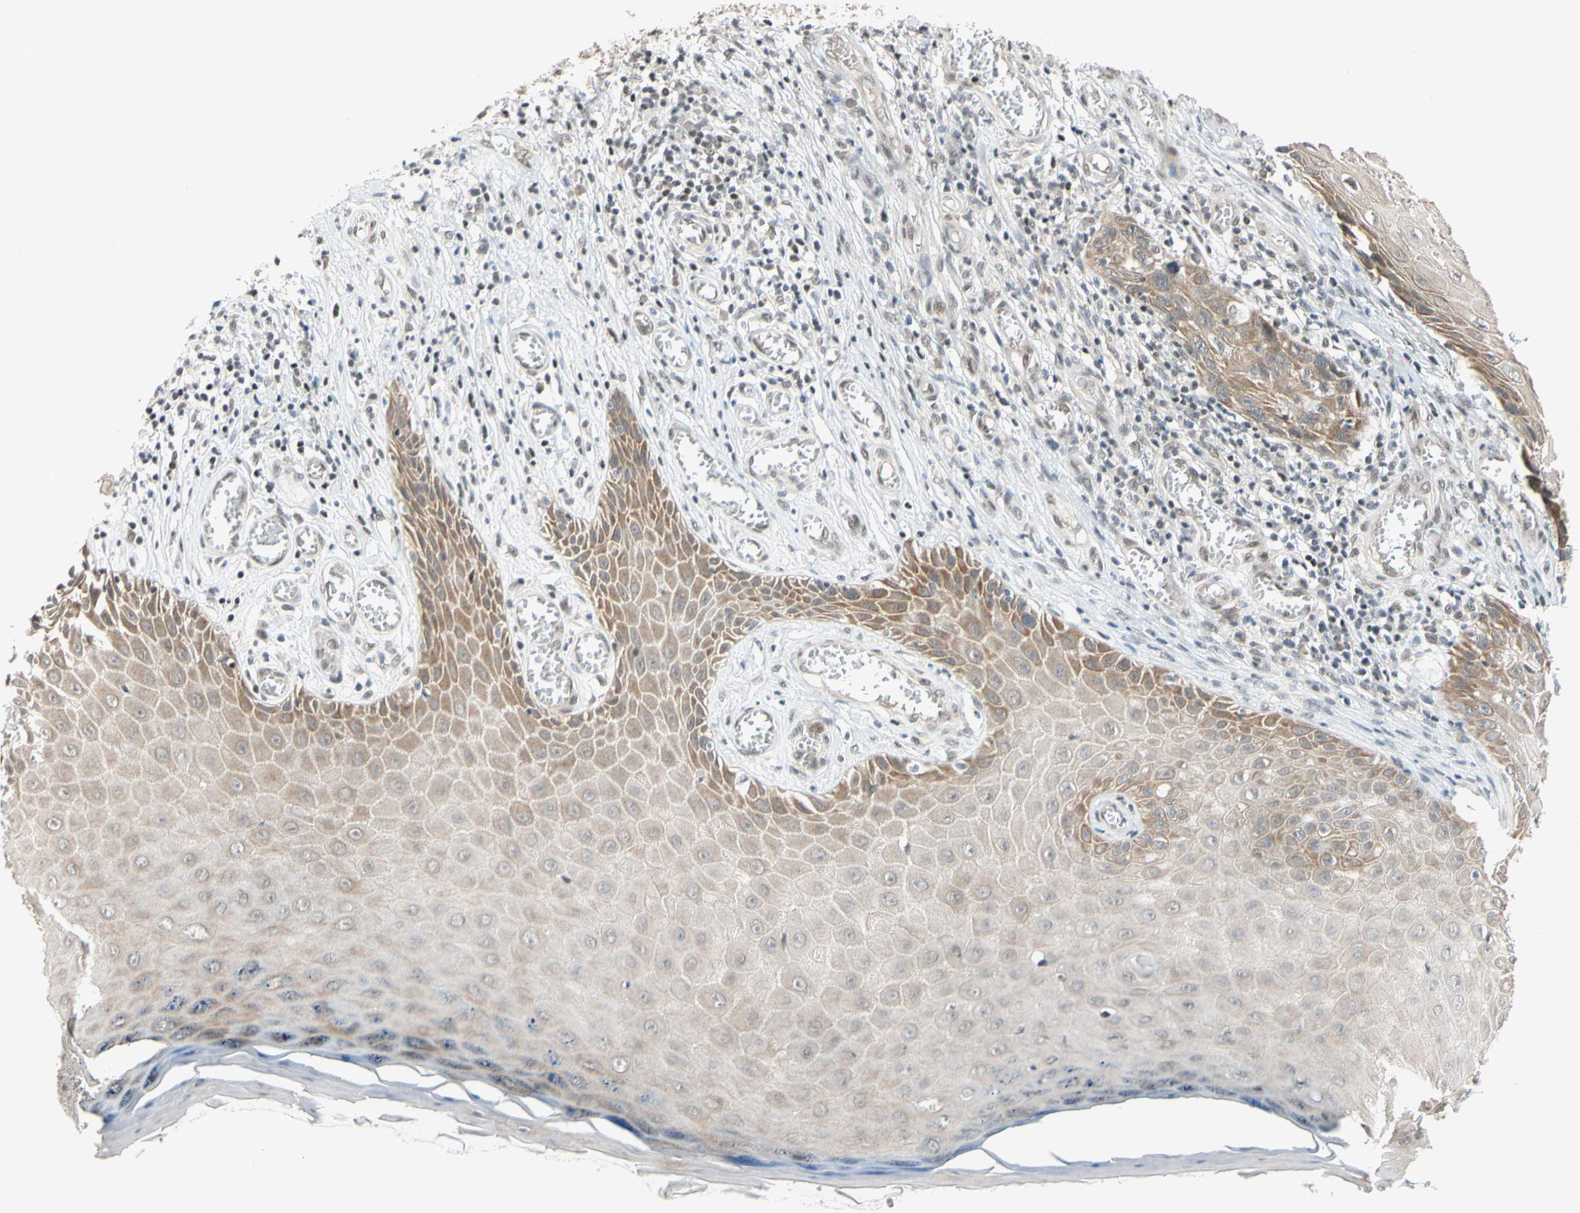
{"staining": {"intensity": "weak", "quantity": "25%-75%", "location": "cytoplasmic/membranous"}, "tissue": "skin cancer", "cell_type": "Tumor cells", "image_type": "cancer", "snomed": [{"axis": "morphology", "description": "Squamous cell carcinoma, NOS"}, {"axis": "topography", "description": "Skin"}], "caption": "DAB immunohistochemical staining of human skin cancer (squamous cell carcinoma) shows weak cytoplasmic/membranous protein staining in approximately 25%-75% of tumor cells.", "gene": "TAF4", "patient": {"sex": "female", "age": 73}}